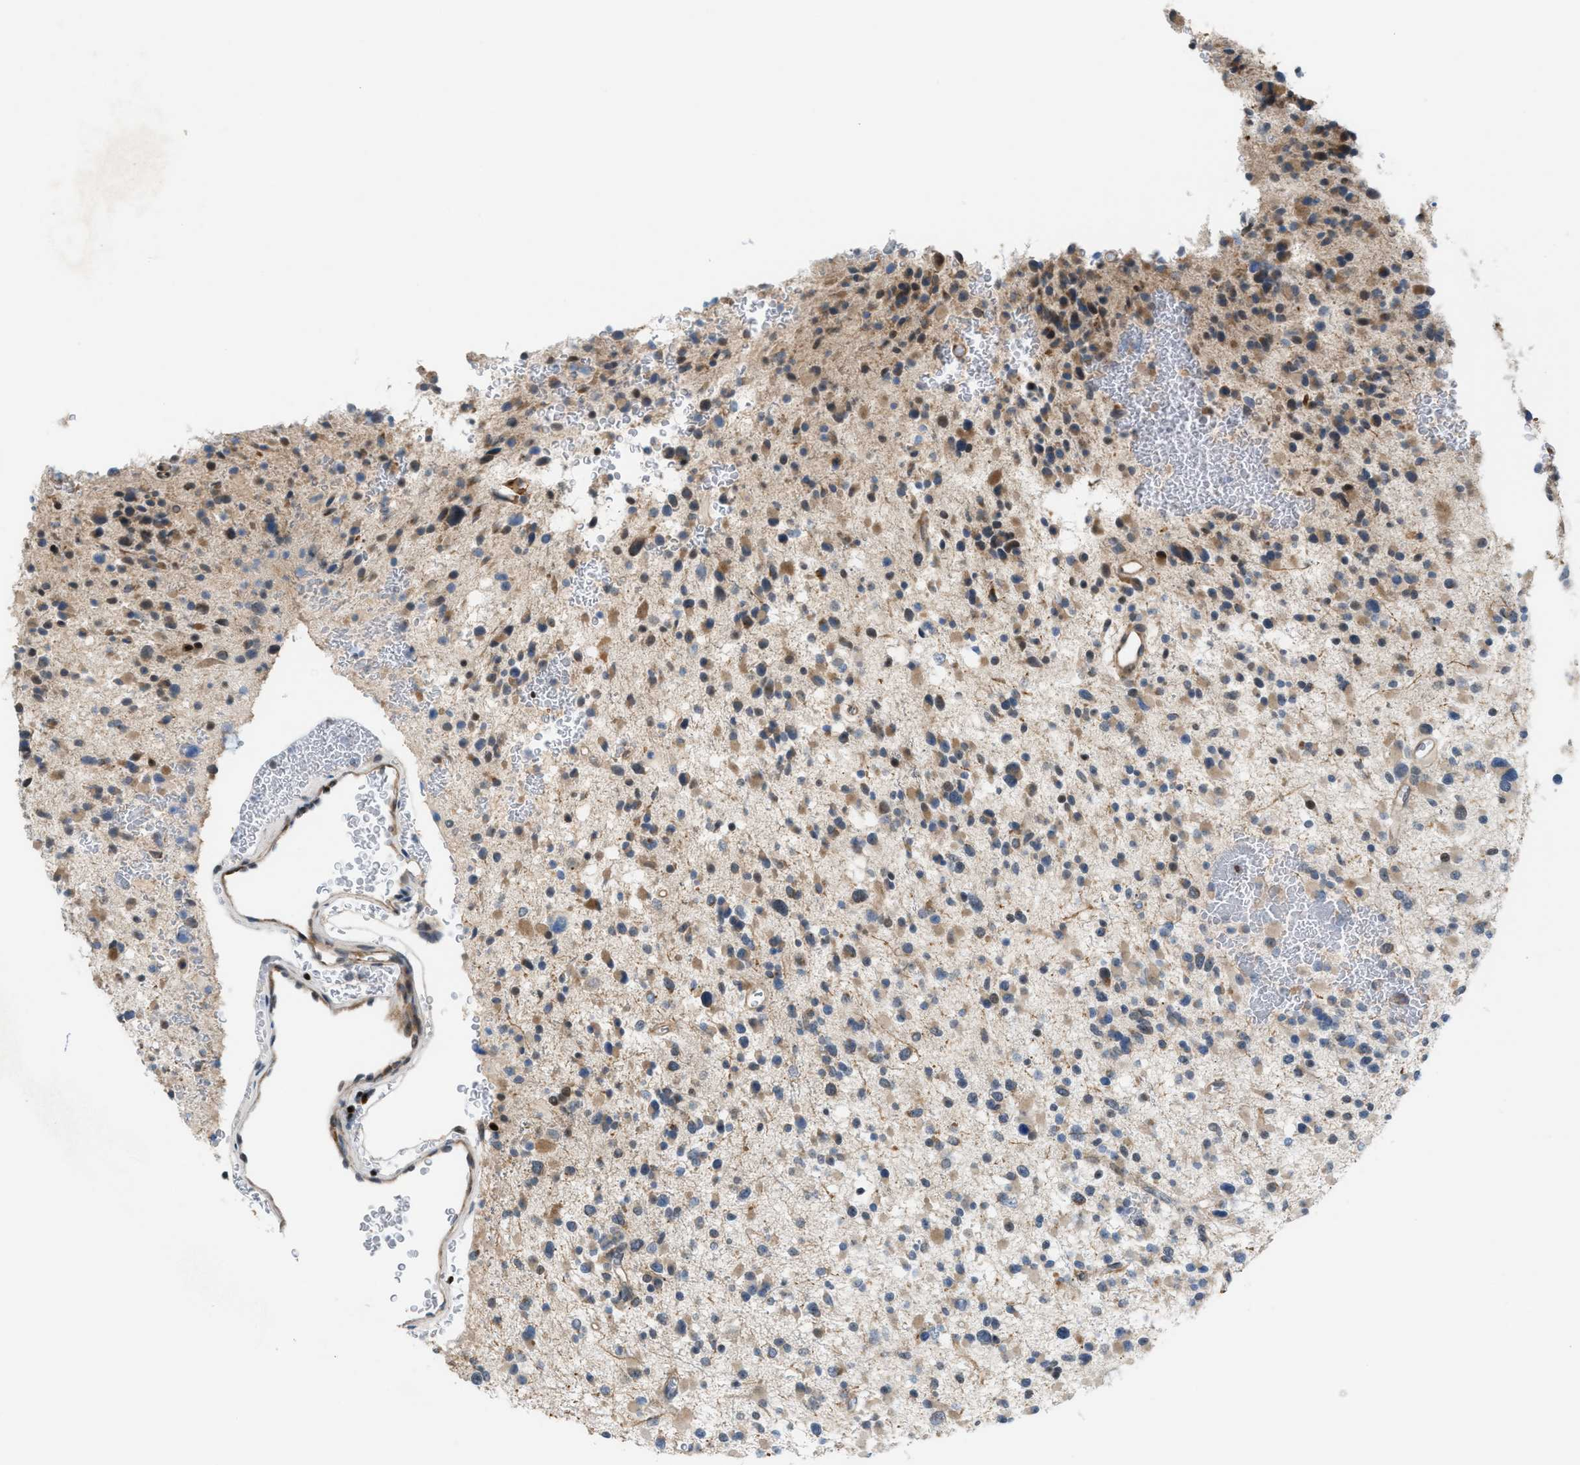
{"staining": {"intensity": "moderate", "quantity": ">75%", "location": "cytoplasmic/membranous"}, "tissue": "glioma", "cell_type": "Tumor cells", "image_type": "cancer", "snomed": [{"axis": "morphology", "description": "Glioma, malignant, Low grade"}, {"axis": "topography", "description": "Brain"}], "caption": "Brown immunohistochemical staining in human glioma reveals moderate cytoplasmic/membranous positivity in about >75% of tumor cells.", "gene": "ZNF276", "patient": {"sex": "female", "age": 22}}